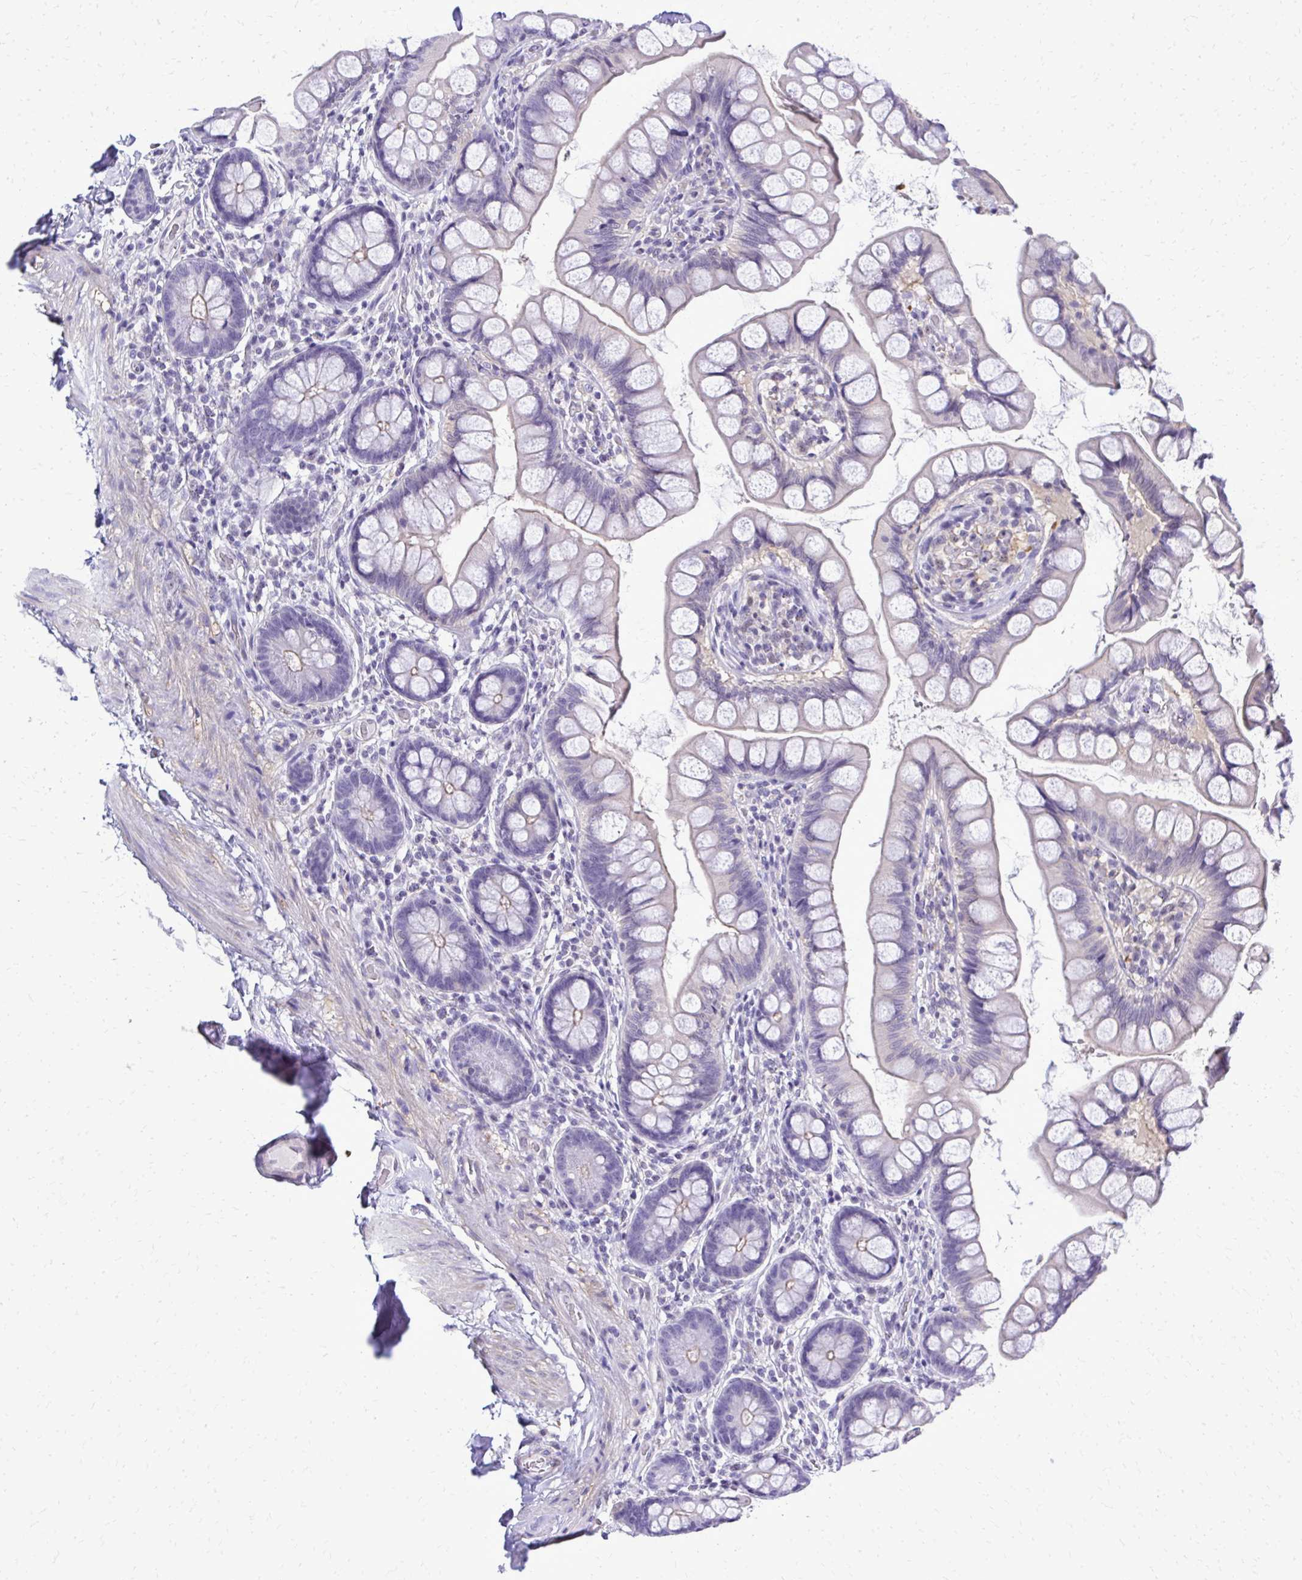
{"staining": {"intensity": "weak", "quantity": "25%-75%", "location": "cytoplasmic/membranous,nuclear"}, "tissue": "small intestine", "cell_type": "Glandular cells", "image_type": "normal", "snomed": [{"axis": "morphology", "description": "Normal tissue, NOS"}, {"axis": "topography", "description": "Small intestine"}], "caption": "High-magnification brightfield microscopy of unremarkable small intestine stained with DAB (3,3'-diaminobenzidine) (brown) and counterstained with hematoxylin (blue). glandular cells exhibit weak cytoplasmic/membranous,nuclear positivity is appreciated in about25%-75% of cells.", "gene": "RASL11B", "patient": {"sex": "male", "age": 70}}